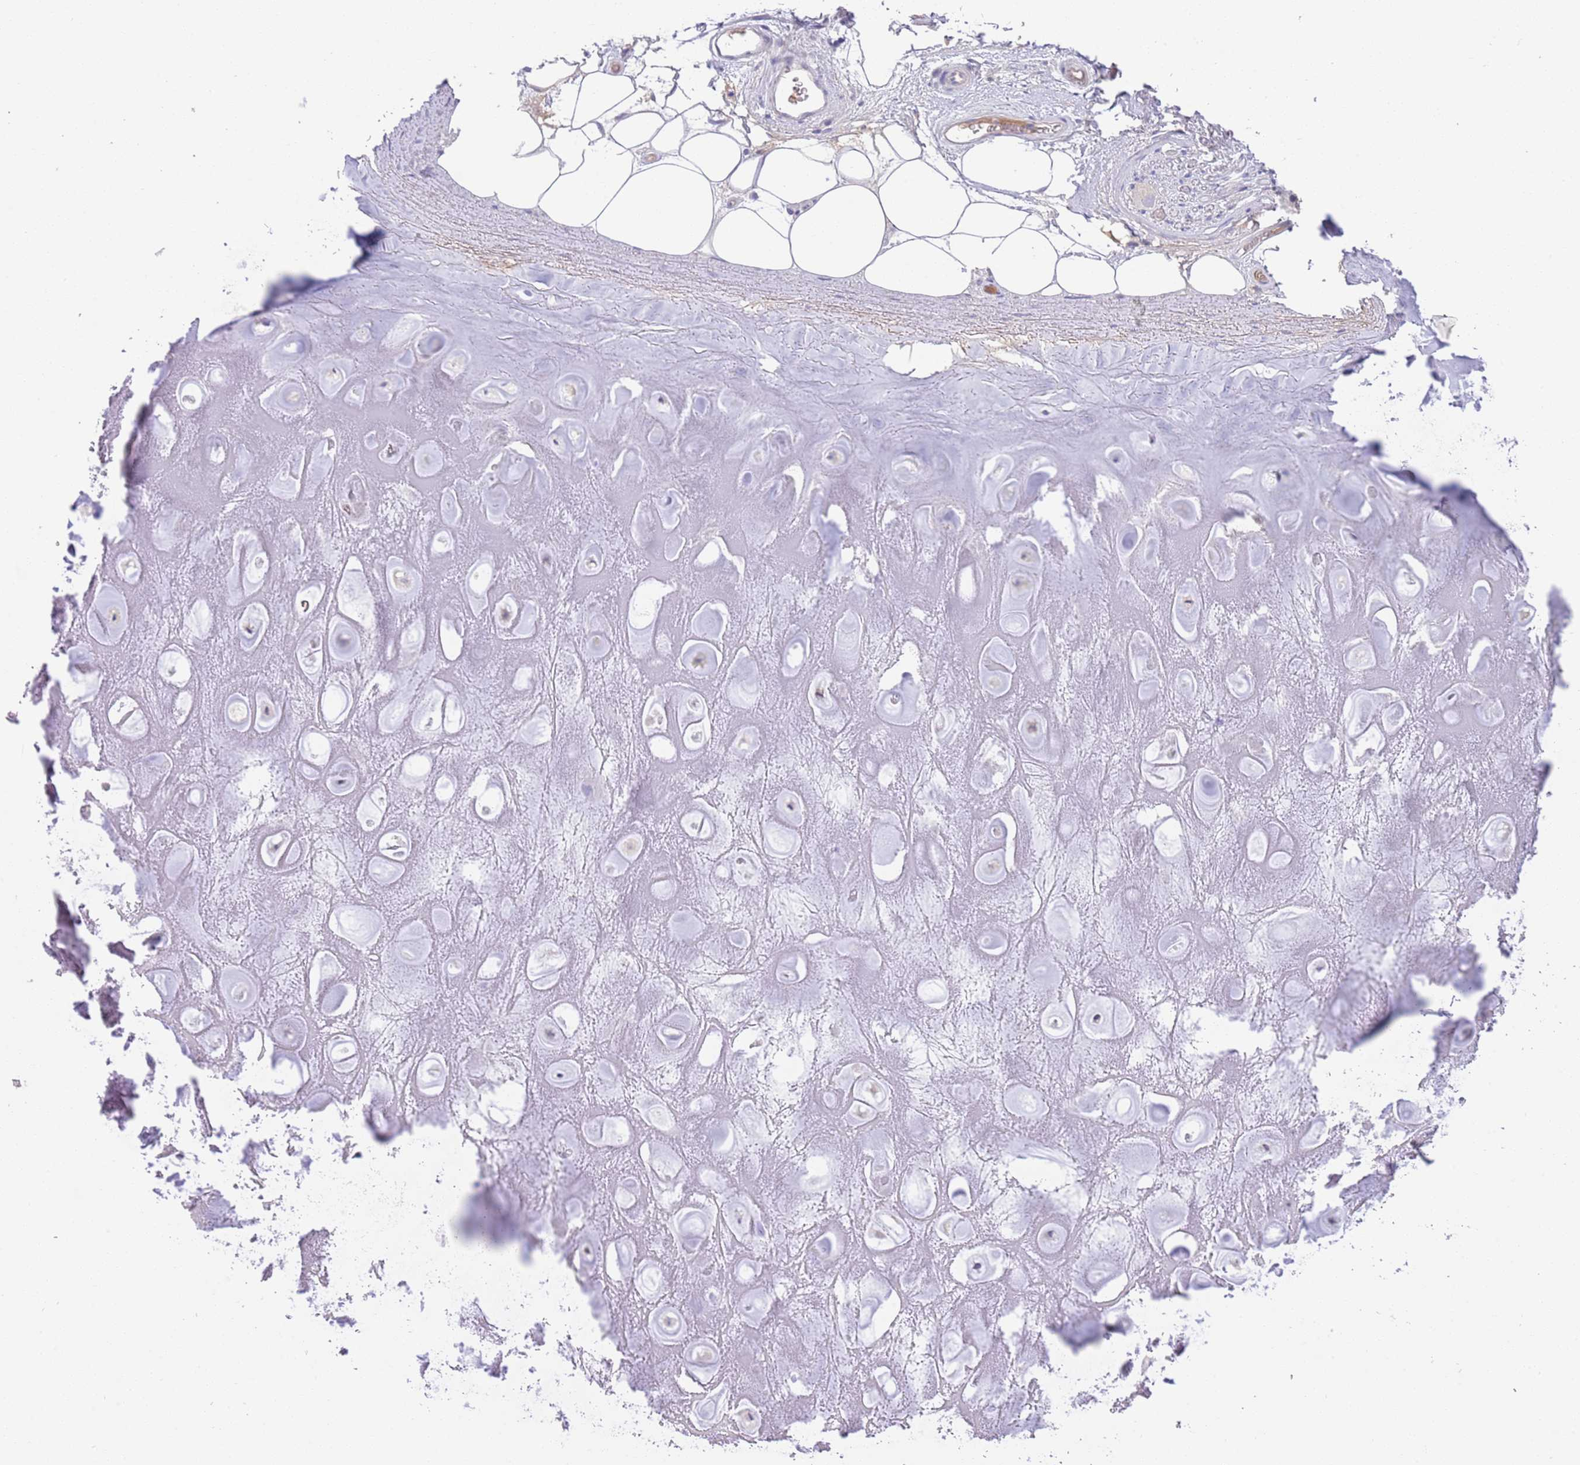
{"staining": {"intensity": "negative", "quantity": "none", "location": "none"}, "tissue": "adipose tissue", "cell_type": "Adipocytes", "image_type": "normal", "snomed": [{"axis": "morphology", "description": "Normal tissue, NOS"}, {"axis": "topography", "description": "Cartilage tissue"}], "caption": "A micrograph of adipose tissue stained for a protein displays no brown staining in adipocytes. (Stains: DAB immunohistochemistry with hematoxylin counter stain, Microscopy: brightfield microscopy at high magnification).", "gene": "IGFL4", "patient": {"sex": "male", "age": 81}}